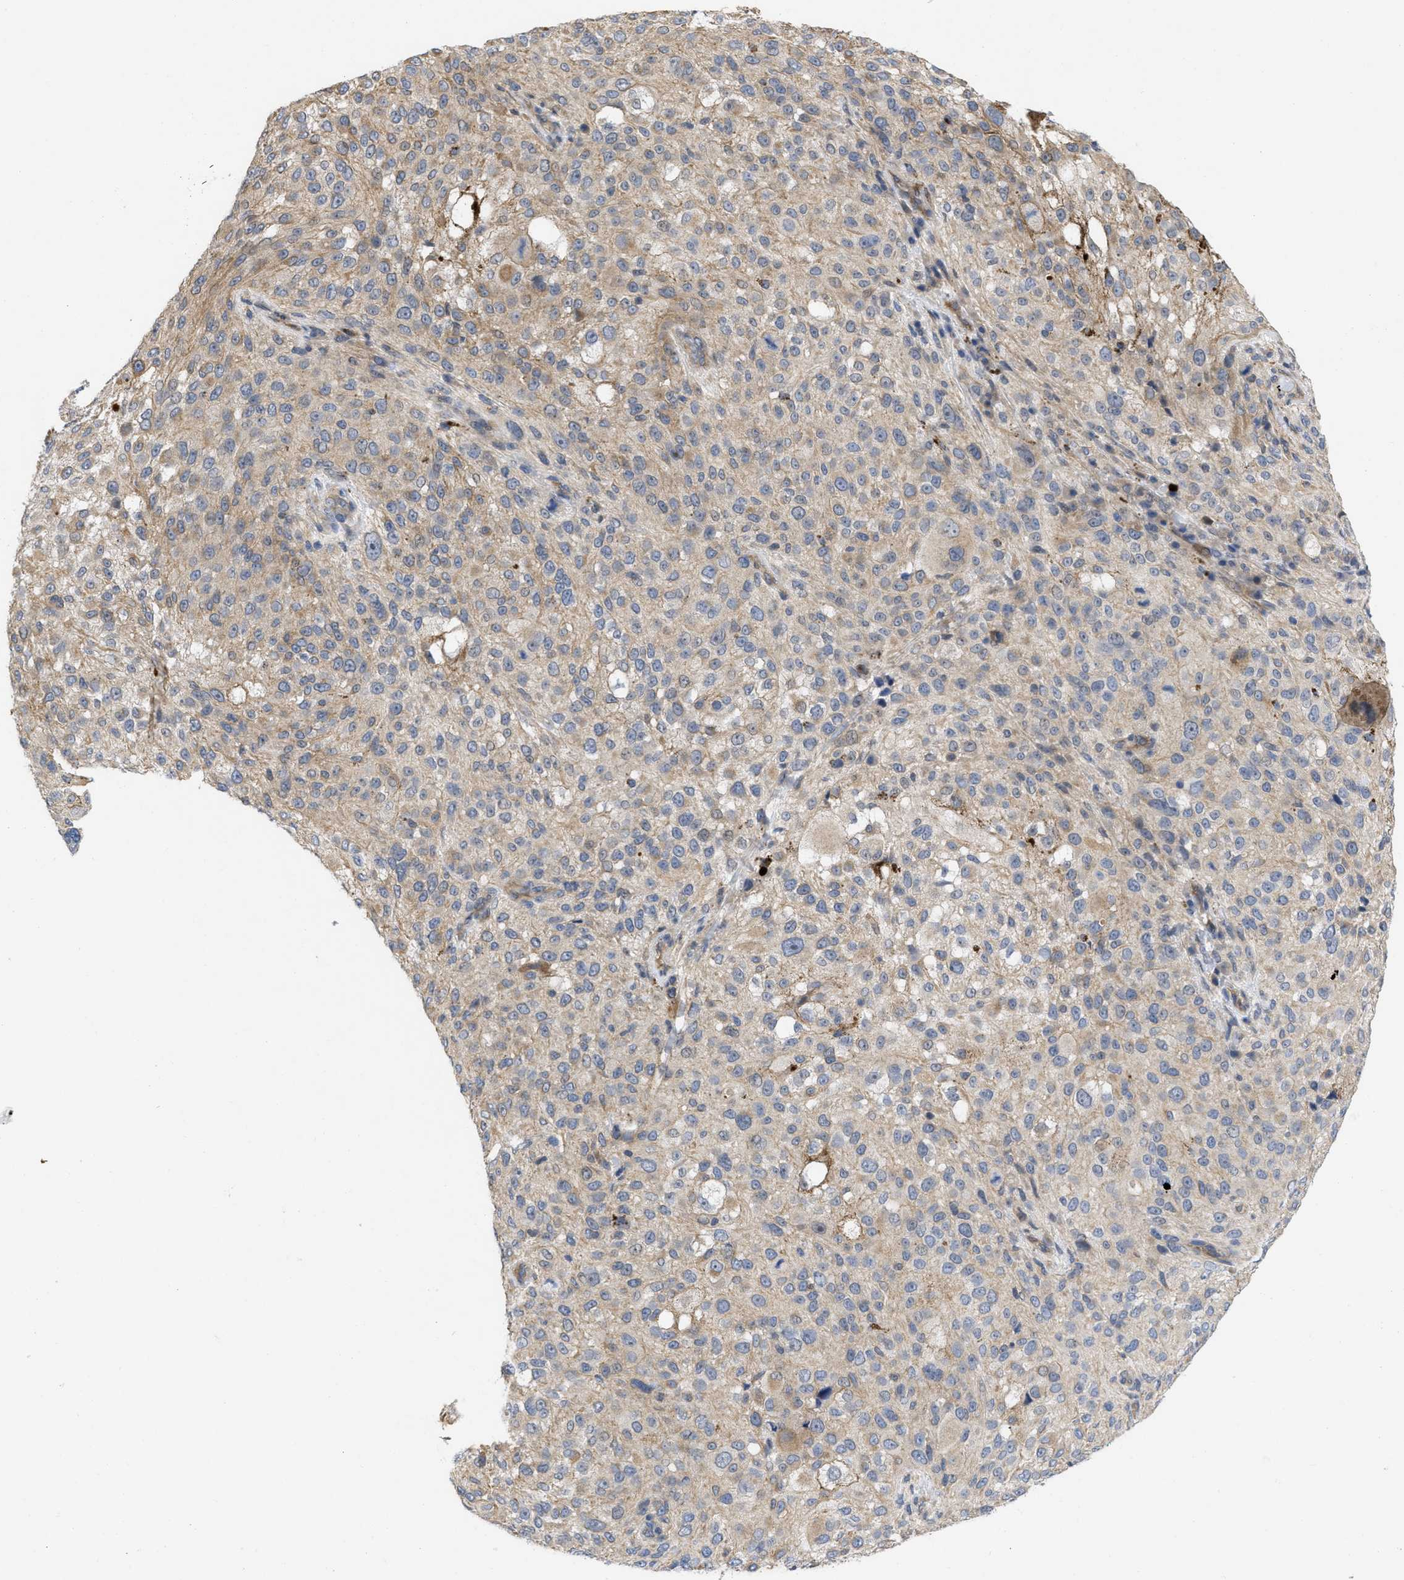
{"staining": {"intensity": "weak", "quantity": ">75%", "location": "cytoplasmic/membranous"}, "tissue": "melanoma", "cell_type": "Tumor cells", "image_type": "cancer", "snomed": [{"axis": "morphology", "description": "Necrosis, NOS"}, {"axis": "morphology", "description": "Malignant melanoma, NOS"}, {"axis": "topography", "description": "Skin"}], "caption": "Protein expression analysis of malignant melanoma displays weak cytoplasmic/membranous staining in about >75% of tumor cells. The protein of interest is stained brown, and the nuclei are stained in blue (DAB IHC with brightfield microscopy, high magnification).", "gene": "ARHGEF26", "patient": {"sex": "female", "age": 87}}